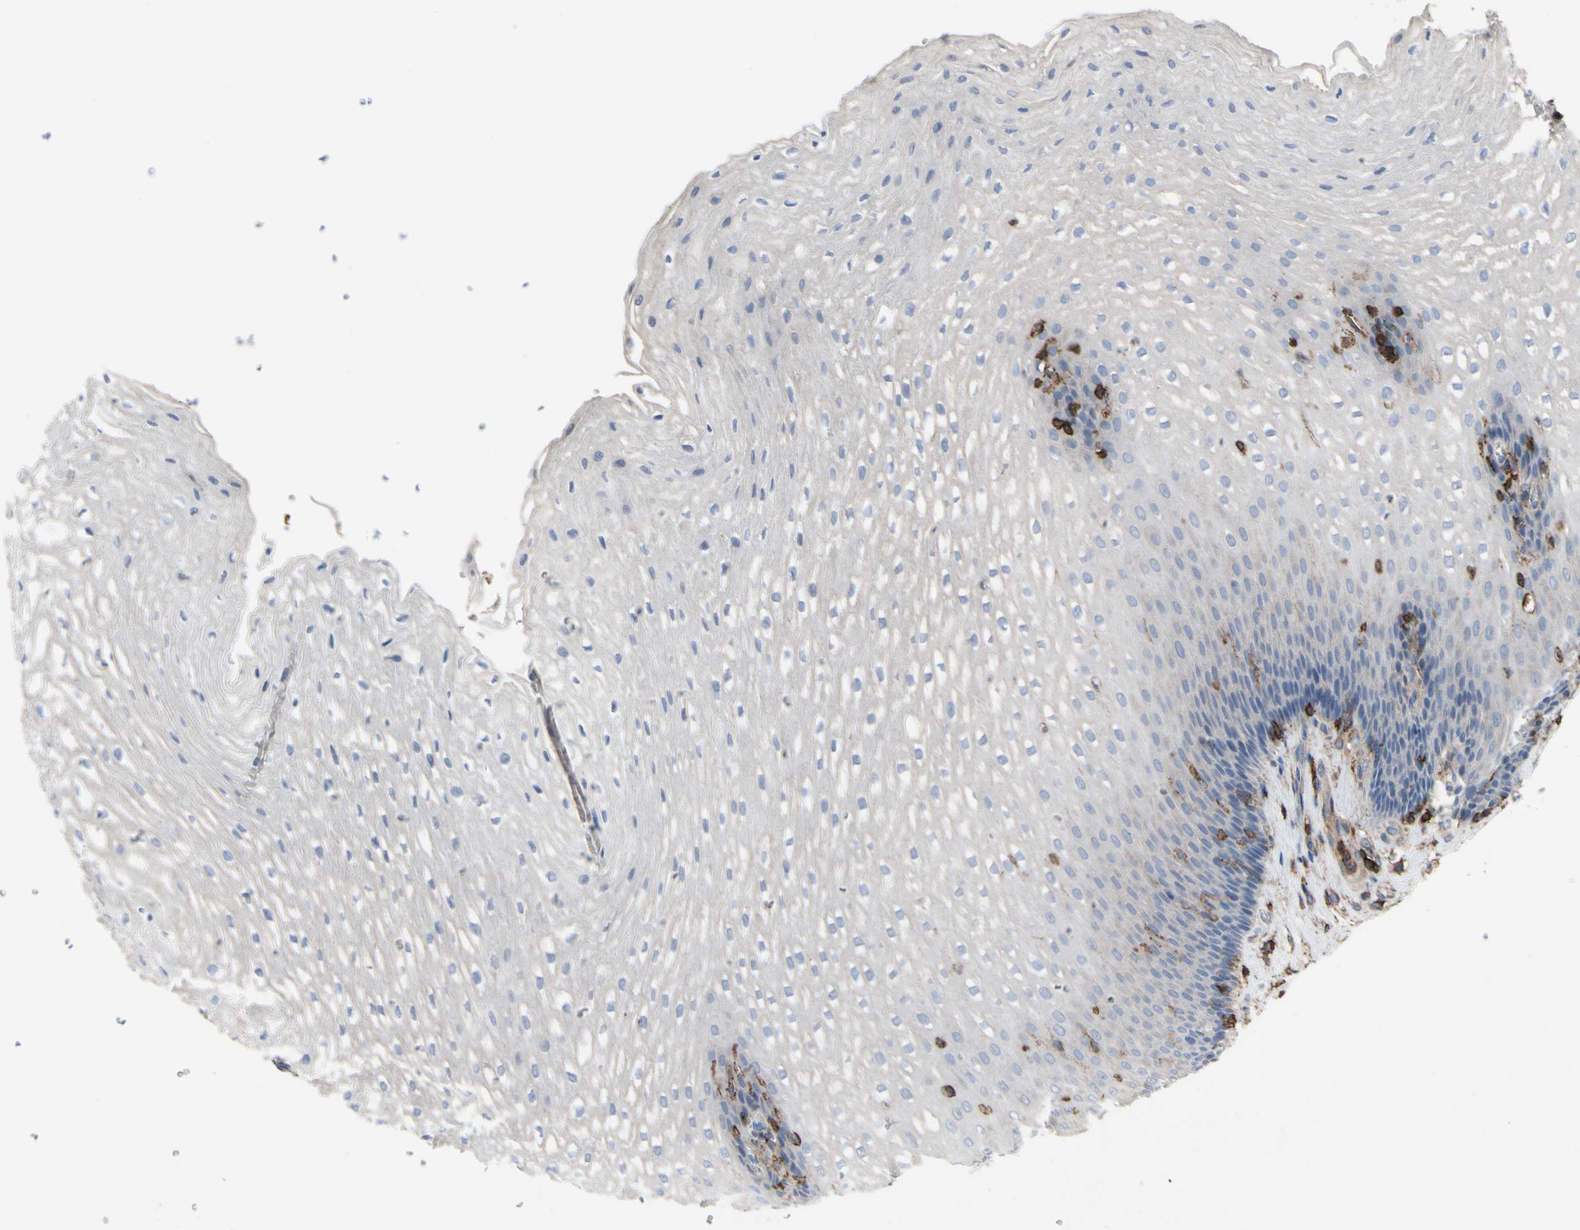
{"staining": {"intensity": "negative", "quantity": "none", "location": "none"}, "tissue": "esophagus", "cell_type": "Squamous epithelial cells", "image_type": "normal", "snomed": [{"axis": "morphology", "description": "Normal tissue, NOS"}, {"axis": "topography", "description": "Esophagus"}], "caption": "IHC micrograph of normal human esophagus stained for a protein (brown), which reveals no positivity in squamous epithelial cells. The staining was performed using DAB to visualize the protein expression in brown, while the nuclei were stained in blue with hematoxylin (Magnification: 20x).", "gene": "ANXA6", "patient": {"sex": "male", "age": 48}}